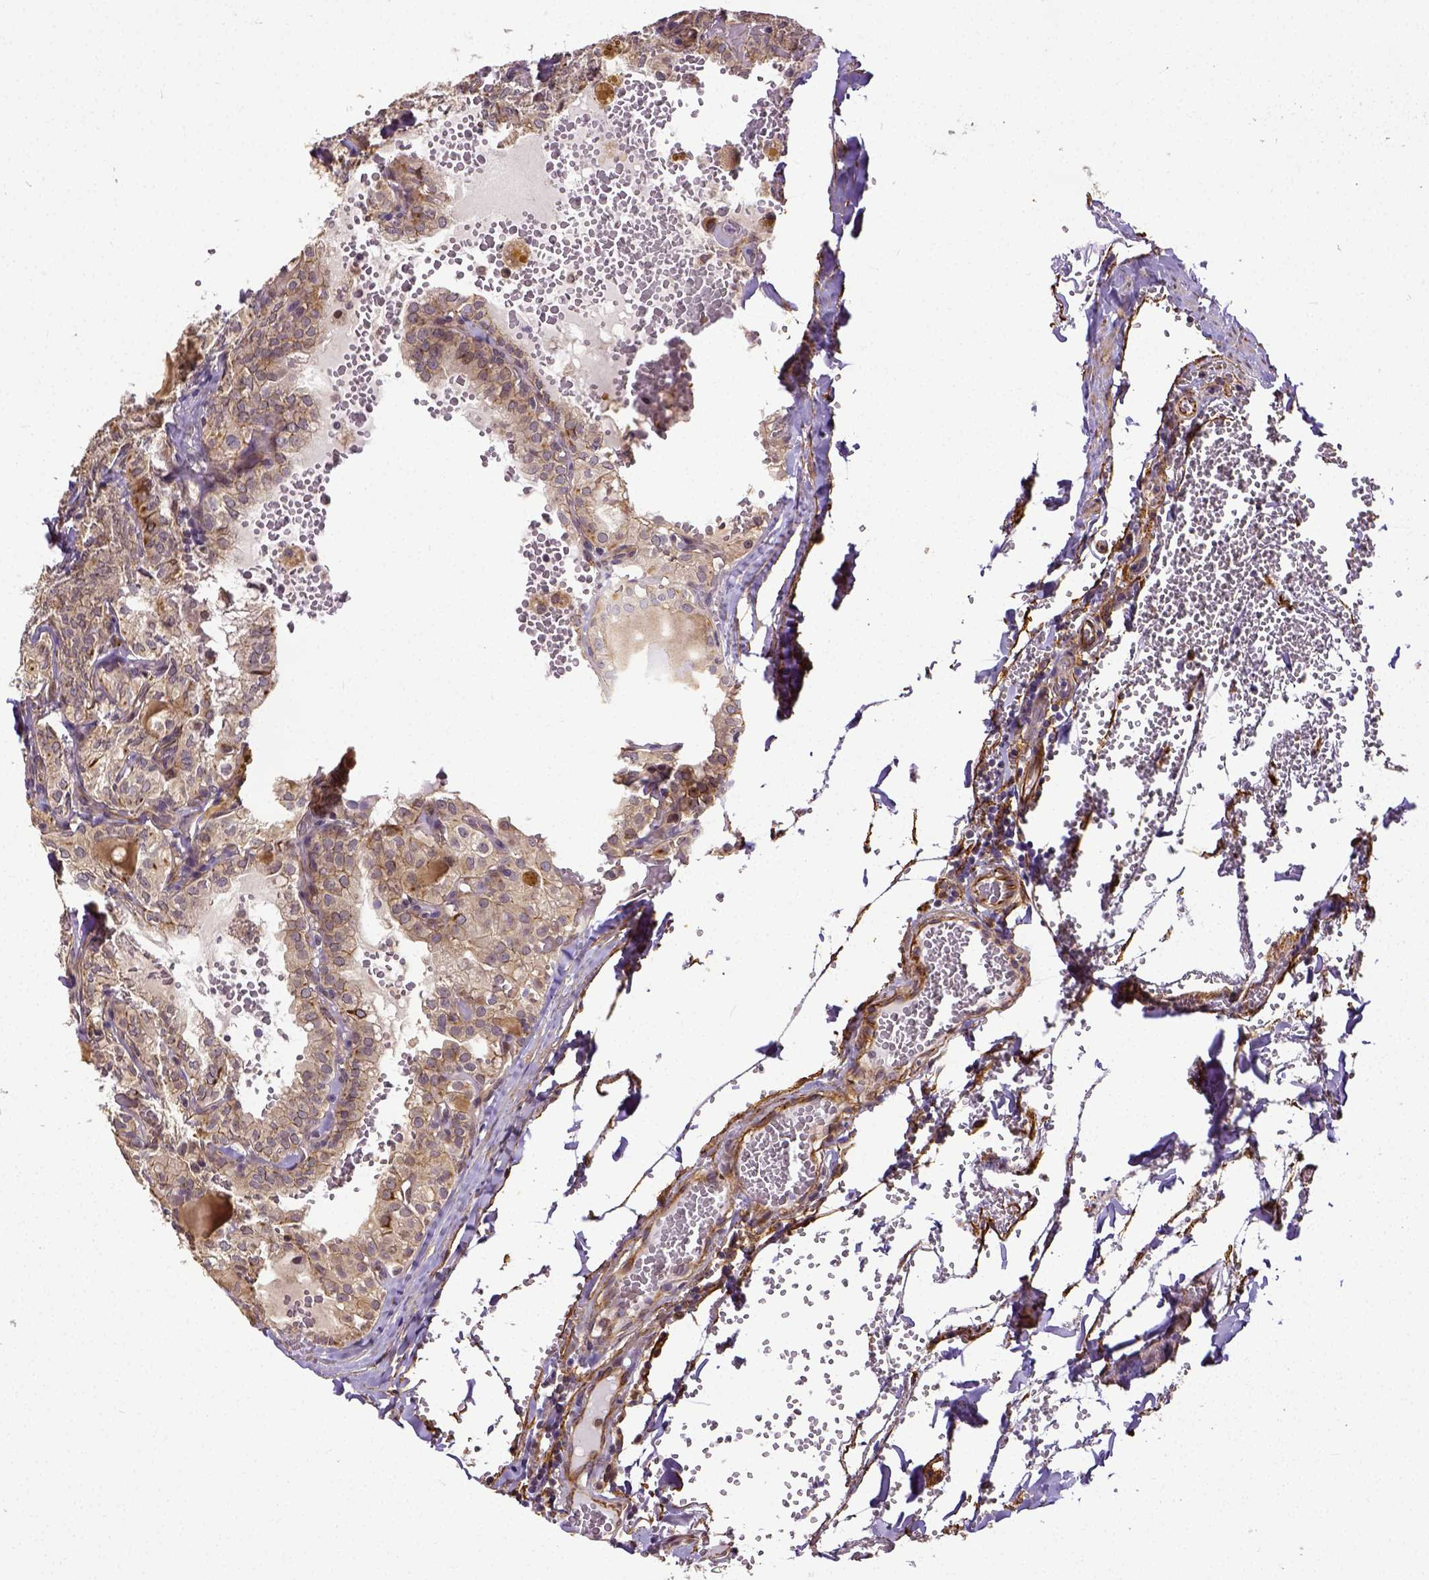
{"staining": {"intensity": "weak", "quantity": "25%-75%", "location": "cytoplasmic/membranous"}, "tissue": "thyroid cancer", "cell_type": "Tumor cells", "image_type": "cancer", "snomed": [{"axis": "morphology", "description": "Papillary adenocarcinoma, NOS"}, {"axis": "topography", "description": "Thyroid gland"}], "caption": "Immunohistochemical staining of thyroid cancer shows low levels of weak cytoplasmic/membranous protein positivity in approximately 25%-75% of tumor cells. Nuclei are stained in blue.", "gene": "DICER1", "patient": {"sex": "male", "age": 20}}